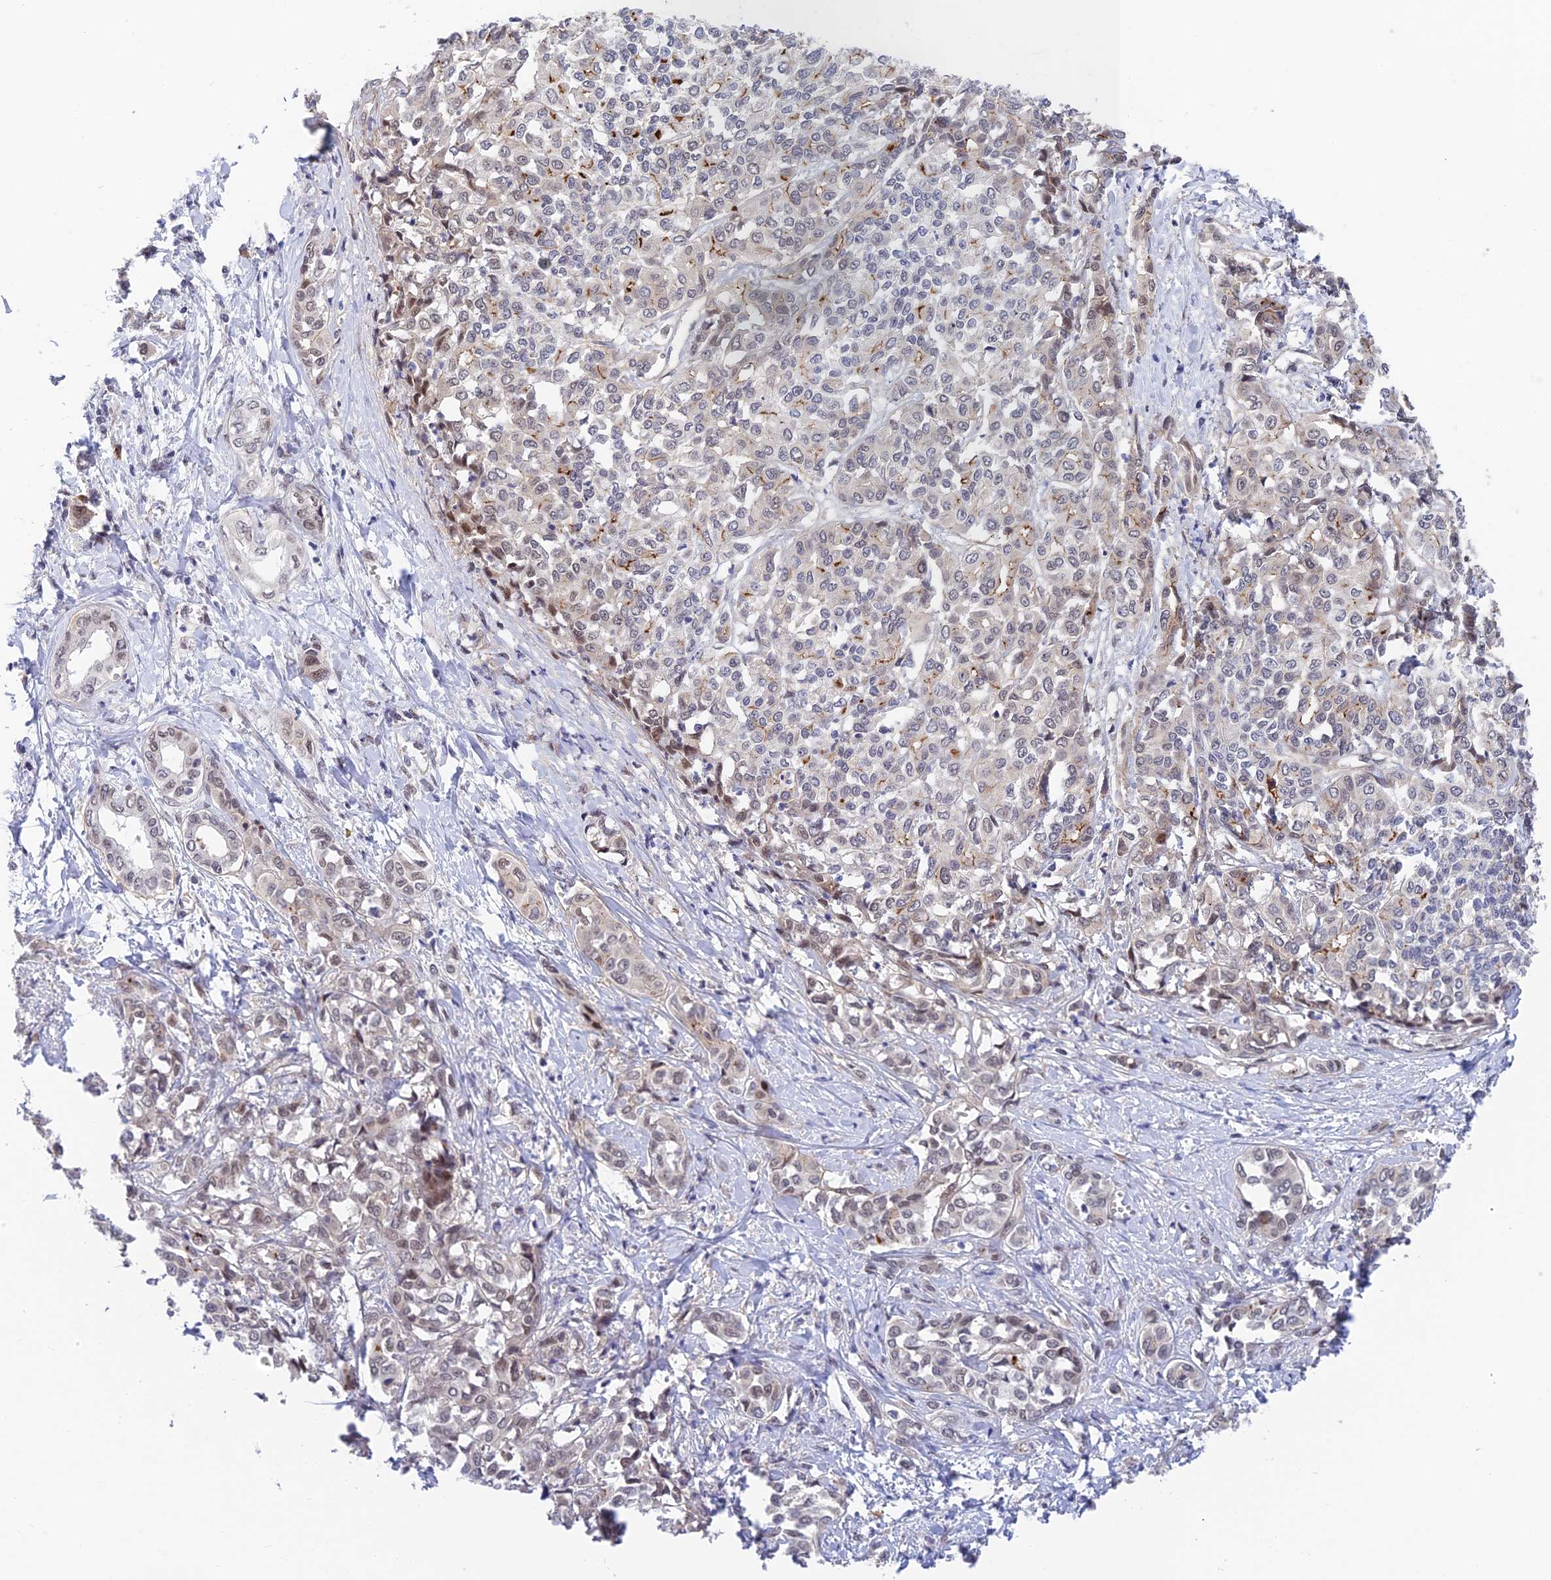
{"staining": {"intensity": "weak", "quantity": "<25%", "location": "cytoplasmic/membranous"}, "tissue": "liver cancer", "cell_type": "Tumor cells", "image_type": "cancer", "snomed": [{"axis": "morphology", "description": "Cholangiocarcinoma"}, {"axis": "topography", "description": "Liver"}], "caption": "Liver cancer stained for a protein using IHC demonstrates no expression tumor cells.", "gene": "NSMCE1", "patient": {"sex": "female", "age": 77}}